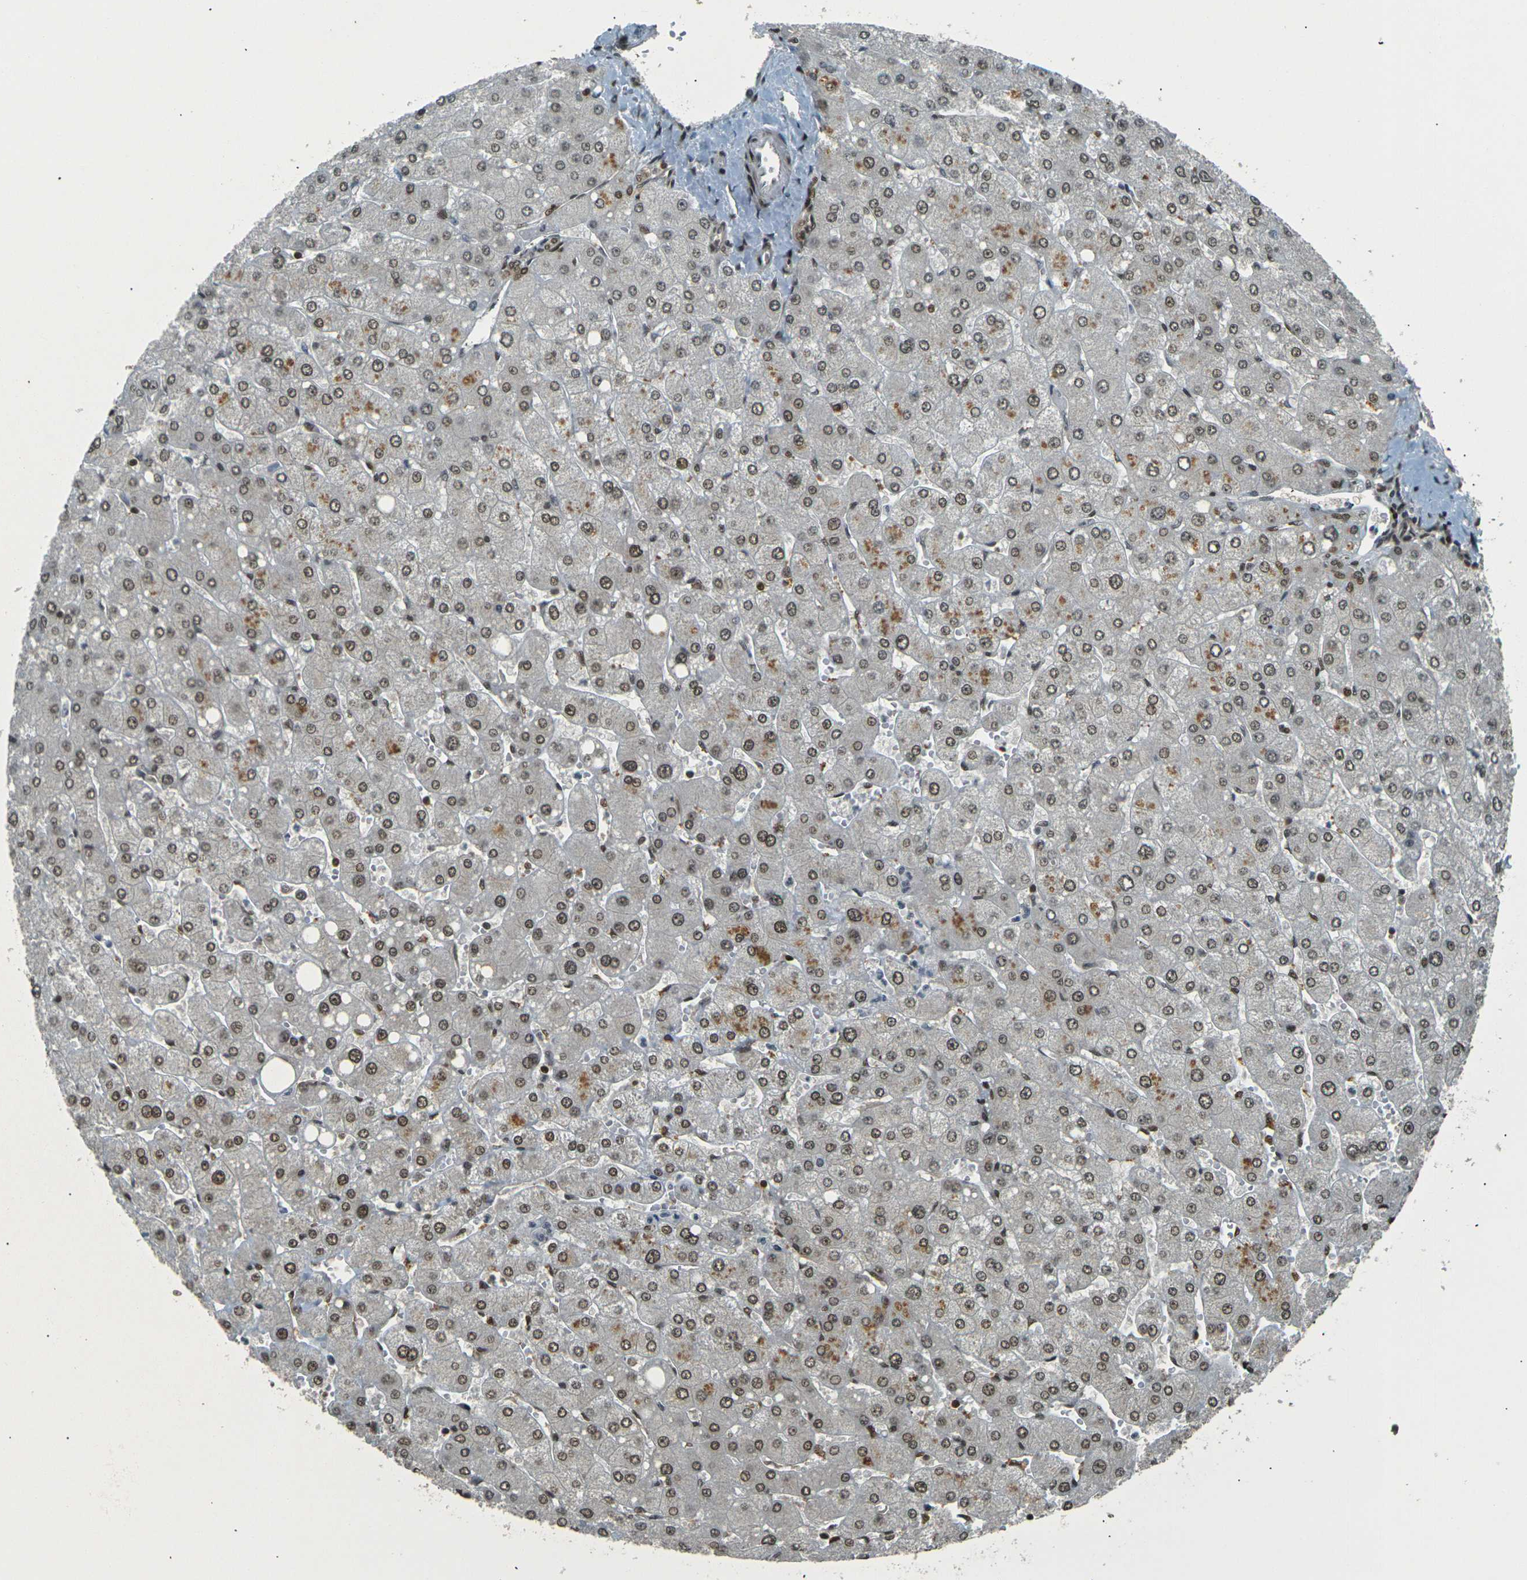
{"staining": {"intensity": "moderate", "quantity": ">75%", "location": "nuclear"}, "tissue": "liver", "cell_type": "Cholangiocytes", "image_type": "normal", "snomed": [{"axis": "morphology", "description": "Normal tissue, NOS"}, {"axis": "topography", "description": "Liver"}], "caption": "Approximately >75% of cholangiocytes in benign liver demonstrate moderate nuclear protein staining as visualized by brown immunohistochemical staining.", "gene": "NHEJ1", "patient": {"sex": "male", "age": 55}}